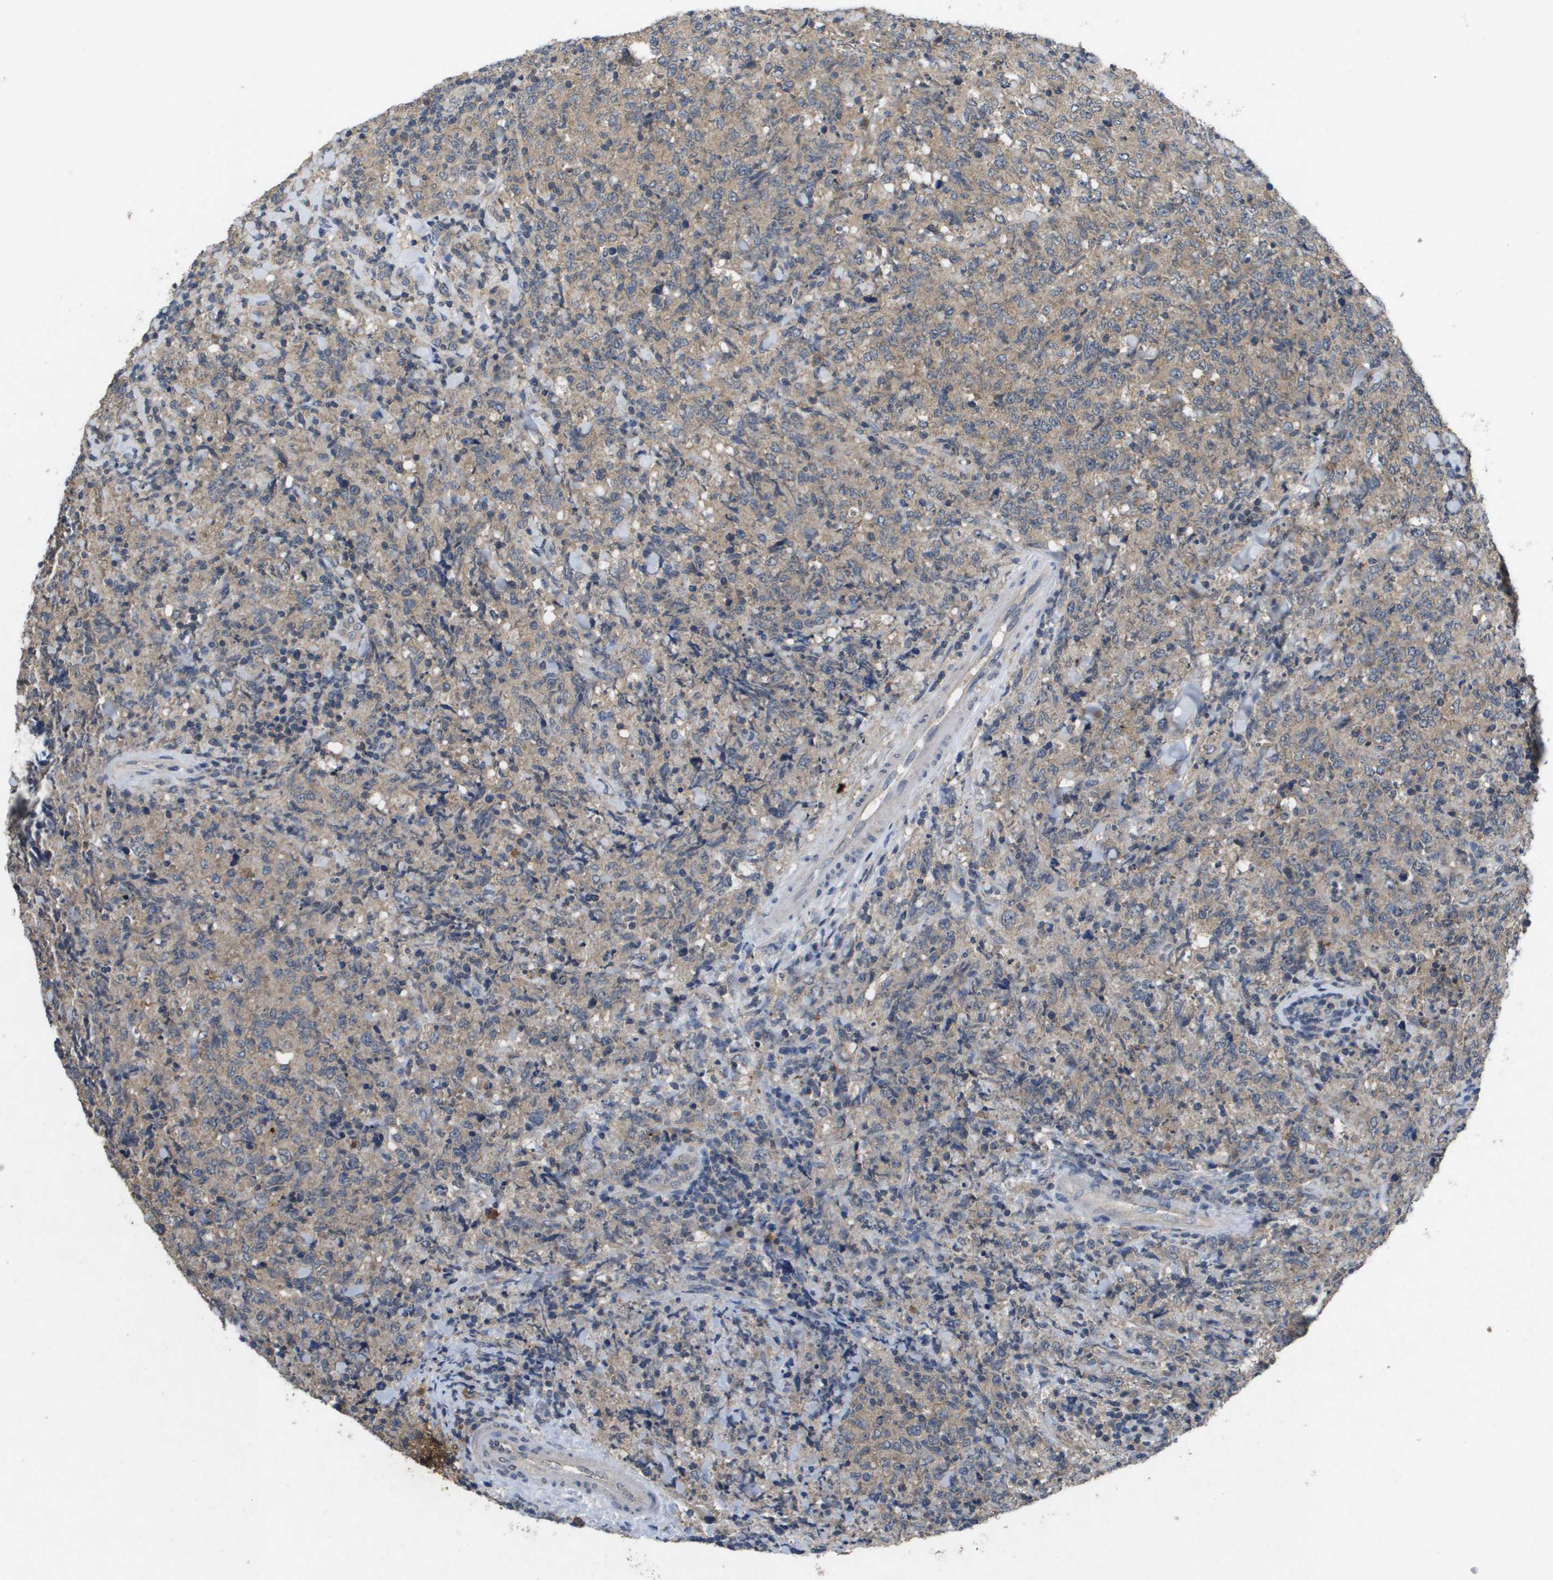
{"staining": {"intensity": "weak", "quantity": "25%-75%", "location": "cytoplasmic/membranous"}, "tissue": "lymphoma", "cell_type": "Tumor cells", "image_type": "cancer", "snomed": [{"axis": "morphology", "description": "Malignant lymphoma, non-Hodgkin's type, High grade"}, {"axis": "topography", "description": "Tonsil"}], "caption": "Lymphoma stained for a protein (brown) demonstrates weak cytoplasmic/membranous positive staining in about 25%-75% of tumor cells.", "gene": "PROC", "patient": {"sex": "female", "age": 36}}